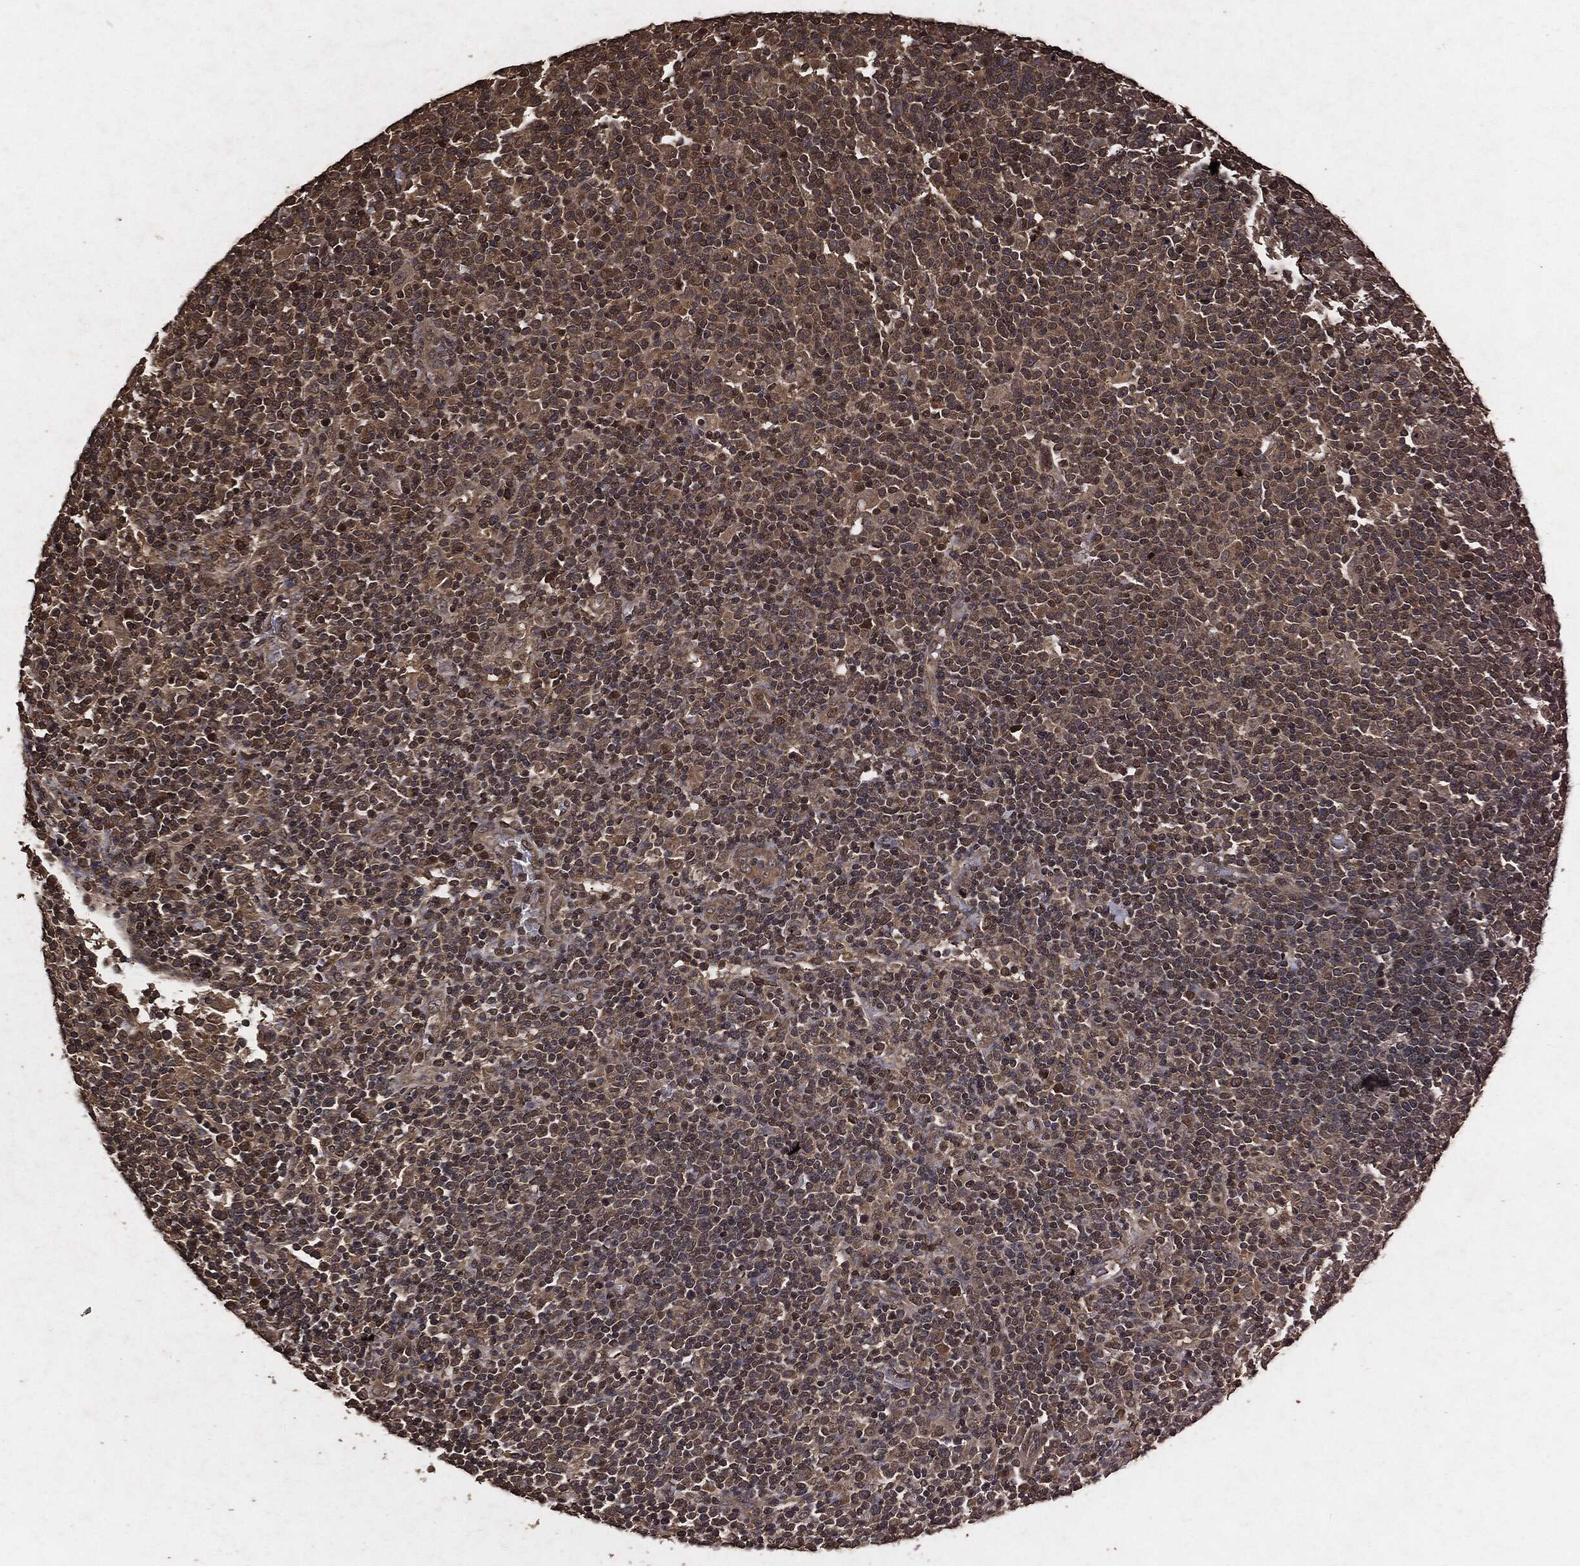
{"staining": {"intensity": "weak", "quantity": "25%-75%", "location": "cytoplasmic/membranous"}, "tissue": "lymphoma", "cell_type": "Tumor cells", "image_type": "cancer", "snomed": [{"axis": "morphology", "description": "Malignant lymphoma, non-Hodgkin's type, High grade"}, {"axis": "topography", "description": "Lymph node"}], "caption": "Brown immunohistochemical staining in lymphoma exhibits weak cytoplasmic/membranous positivity in about 25%-75% of tumor cells.", "gene": "AKT1S1", "patient": {"sex": "male", "age": 61}}